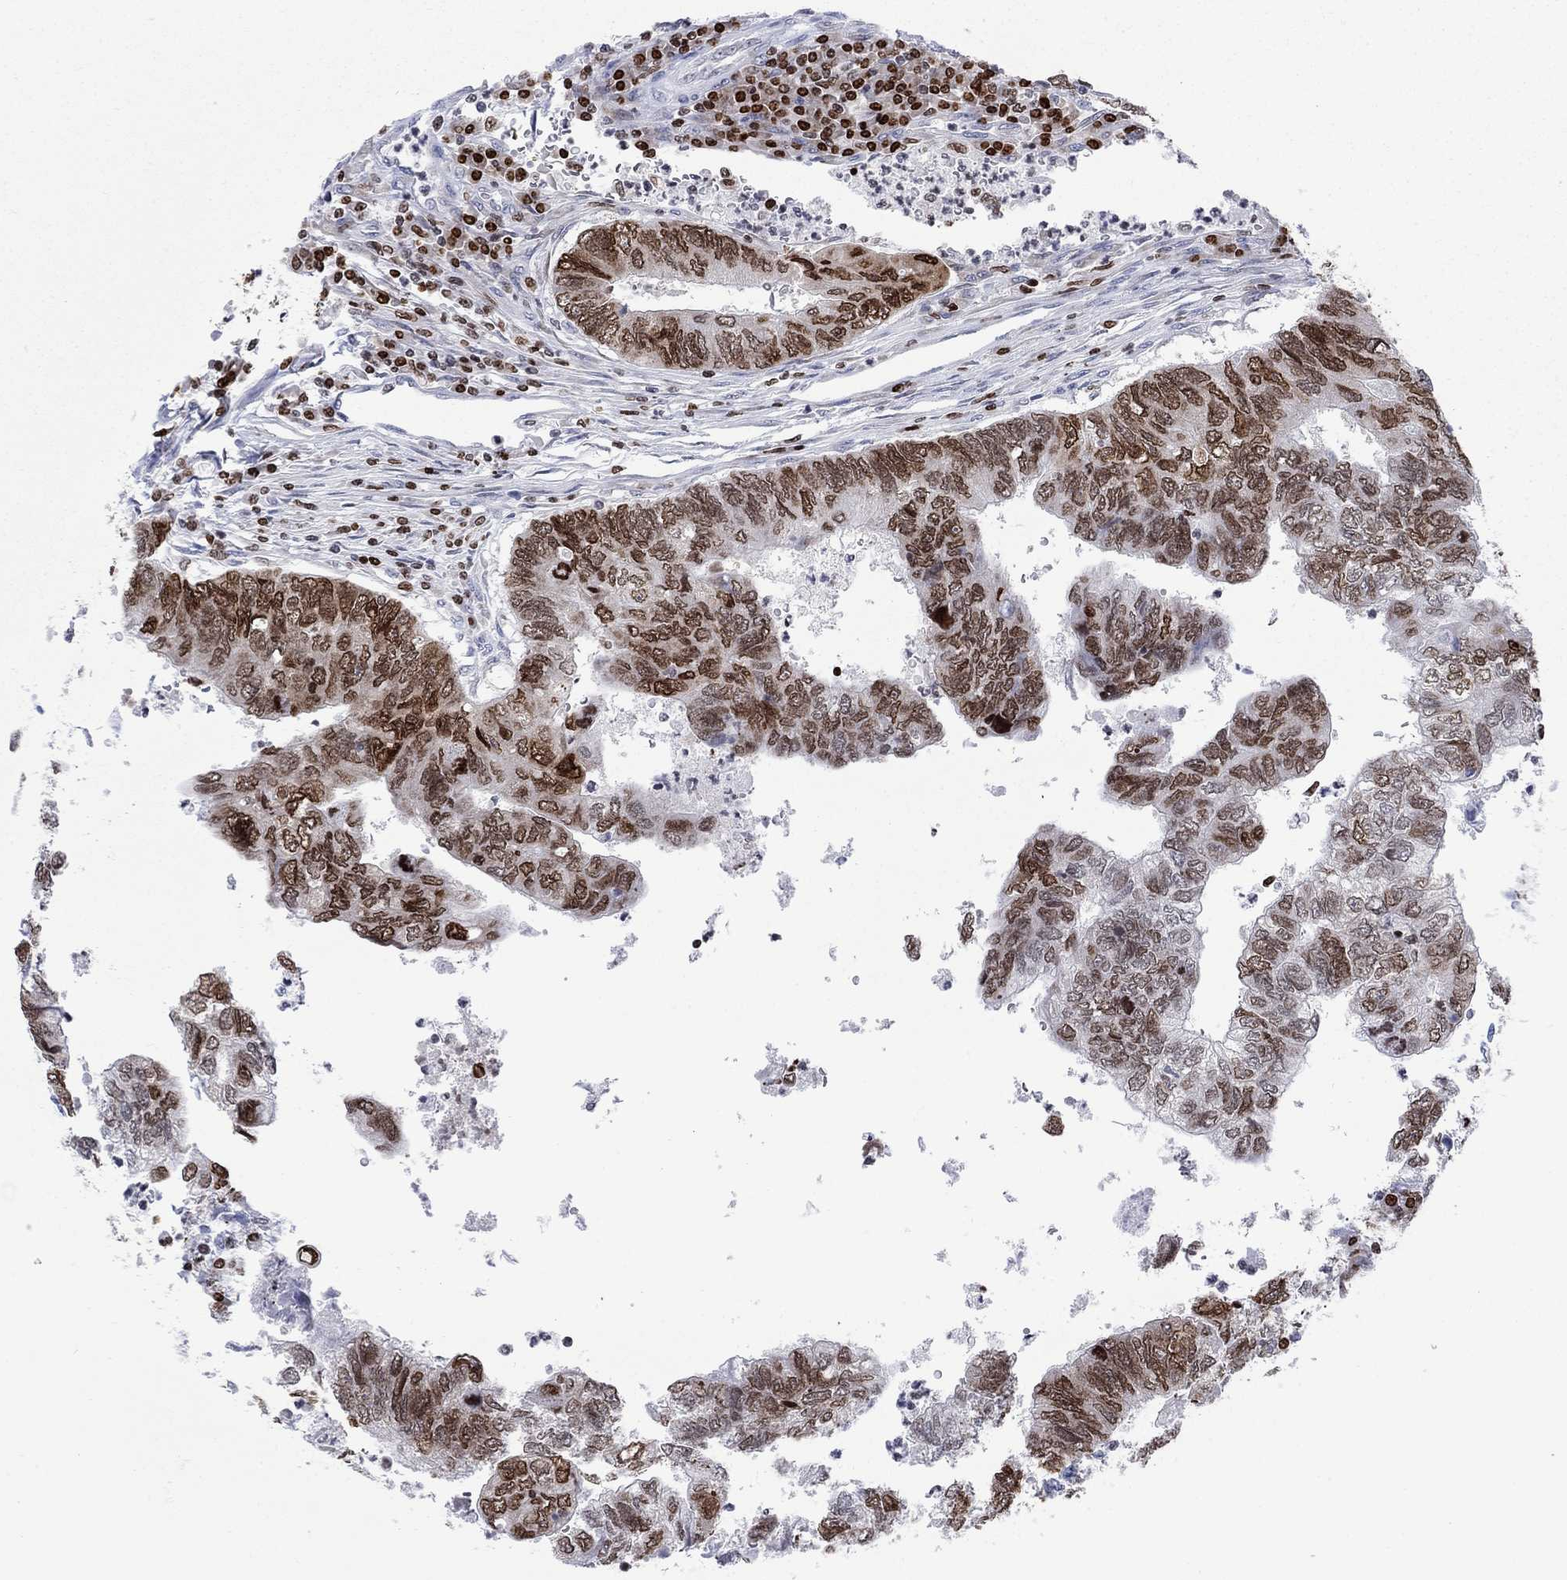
{"staining": {"intensity": "moderate", "quantity": "25%-75%", "location": "nuclear"}, "tissue": "colorectal cancer", "cell_type": "Tumor cells", "image_type": "cancer", "snomed": [{"axis": "morphology", "description": "Adenocarcinoma, NOS"}, {"axis": "topography", "description": "Colon"}], "caption": "Moderate nuclear protein expression is appreciated in about 25%-75% of tumor cells in colorectal adenocarcinoma.", "gene": "HMGA1", "patient": {"sex": "female", "age": 67}}